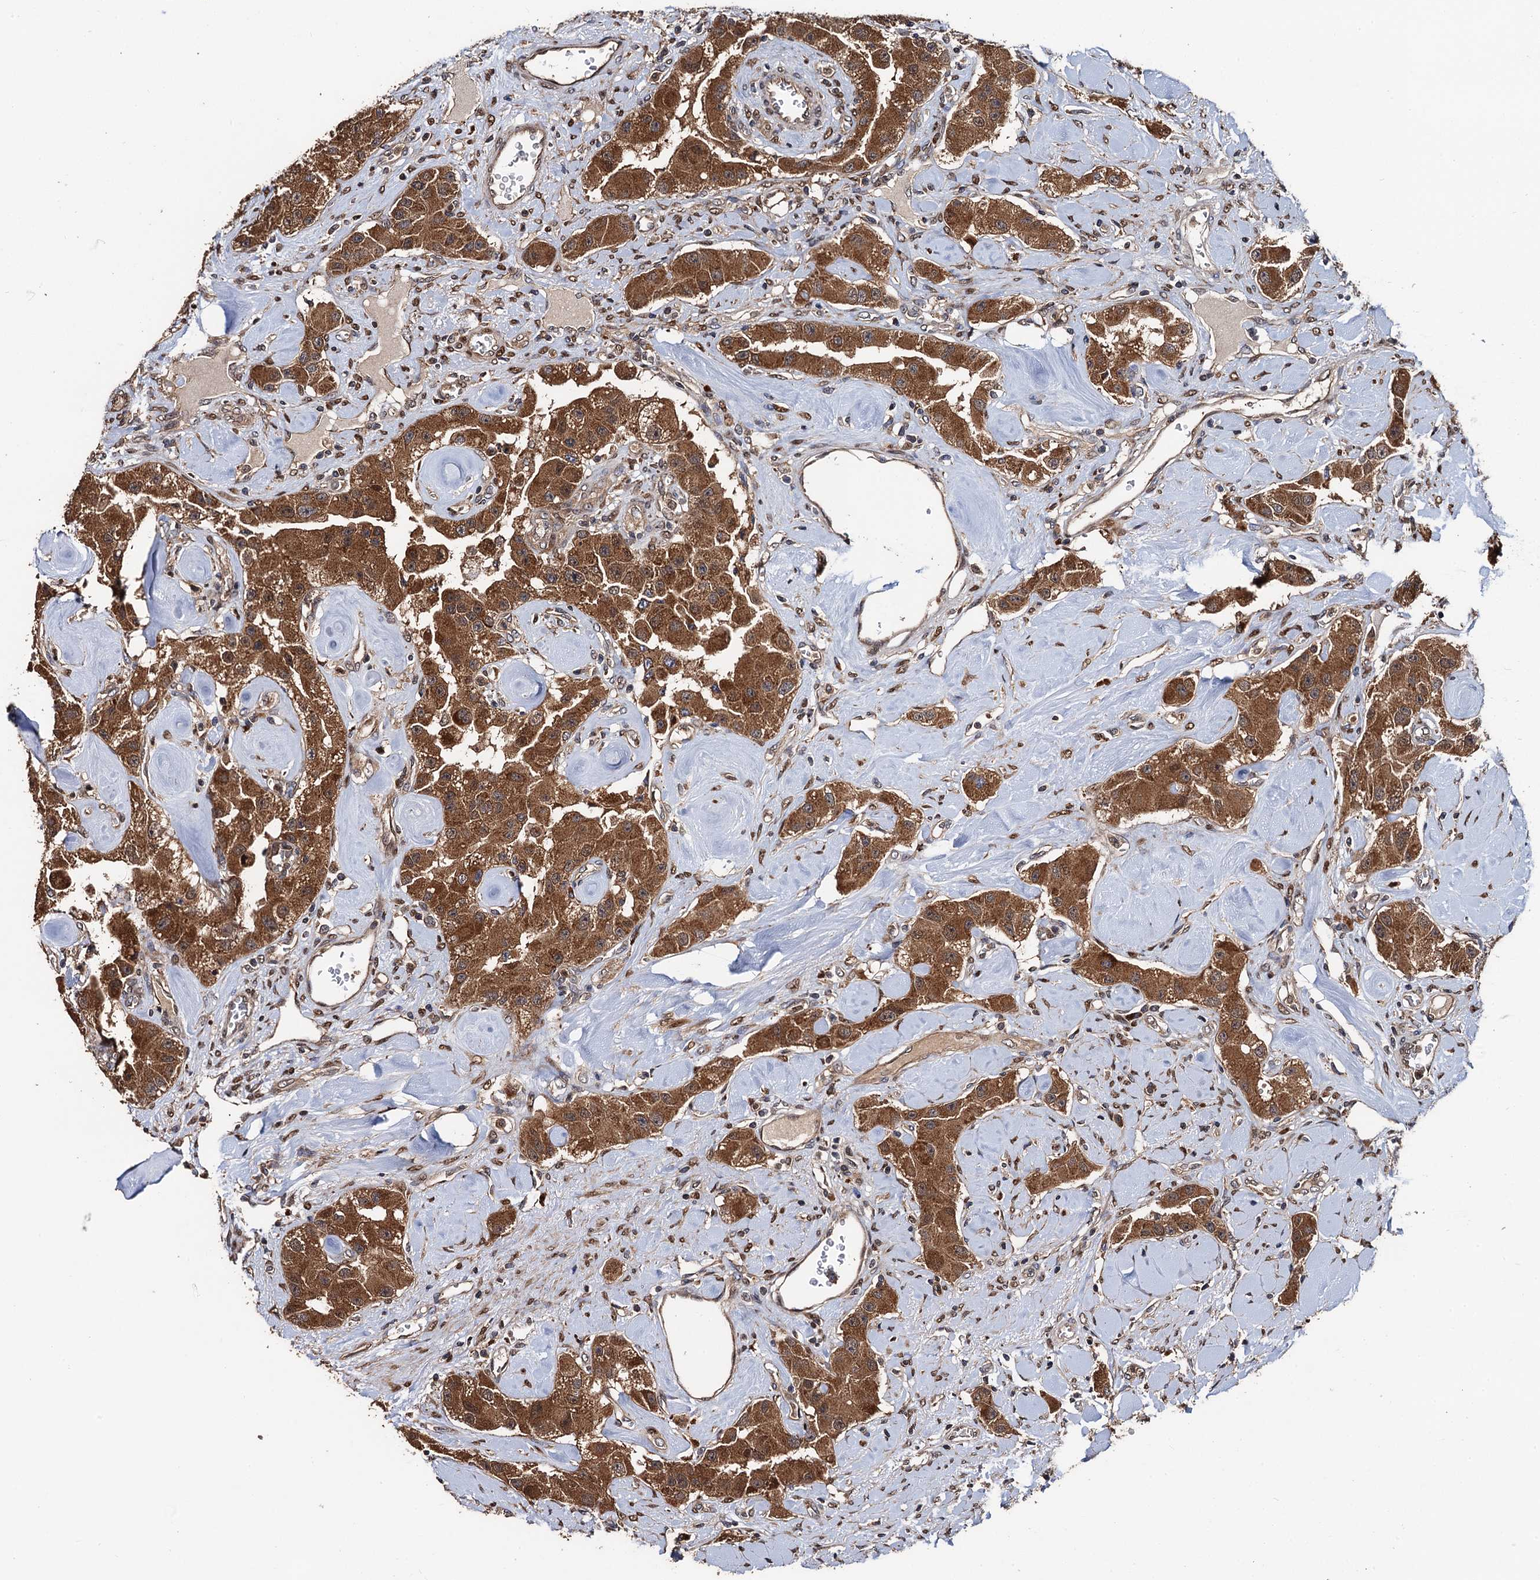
{"staining": {"intensity": "strong", "quantity": ">75%", "location": "cytoplasmic/membranous"}, "tissue": "carcinoid", "cell_type": "Tumor cells", "image_type": "cancer", "snomed": [{"axis": "morphology", "description": "Carcinoid, malignant, NOS"}, {"axis": "topography", "description": "Pancreas"}], "caption": "Immunohistochemical staining of human carcinoid displays high levels of strong cytoplasmic/membranous positivity in about >75% of tumor cells.", "gene": "MIER2", "patient": {"sex": "male", "age": 41}}